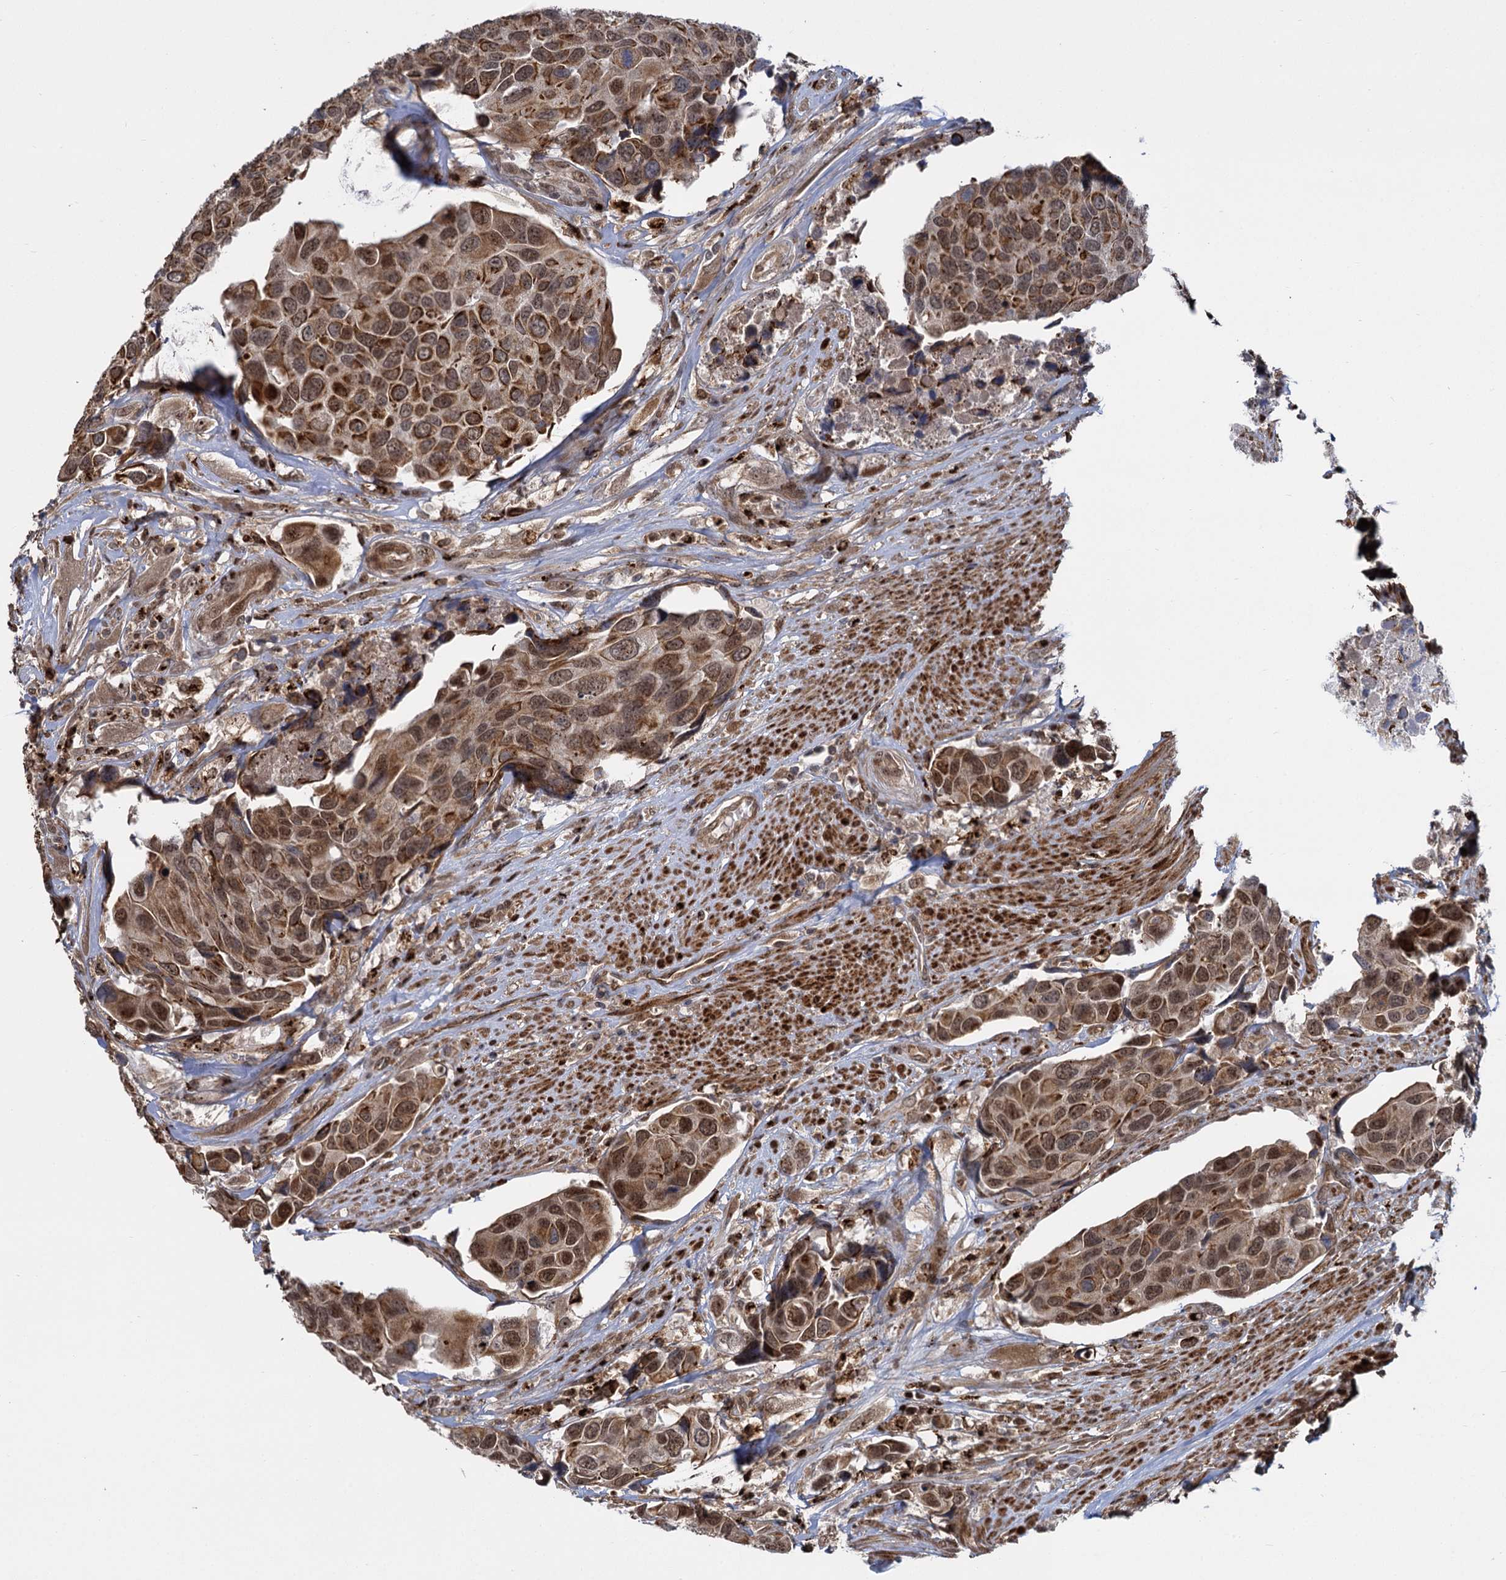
{"staining": {"intensity": "moderate", "quantity": ">75%", "location": "cytoplasmic/membranous,nuclear"}, "tissue": "urothelial cancer", "cell_type": "Tumor cells", "image_type": "cancer", "snomed": [{"axis": "morphology", "description": "Urothelial carcinoma, High grade"}, {"axis": "topography", "description": "Urinary bladder"}], "caption": "About >75% of tumor cells in human urothelial cancer reveal moderate cytoplasmic/membranous and nuclear protein staining as visualized by brown immunohistochemical staining.", "gene": "GAL3ST4", "patient": {"sex": "male", "age": 74}}